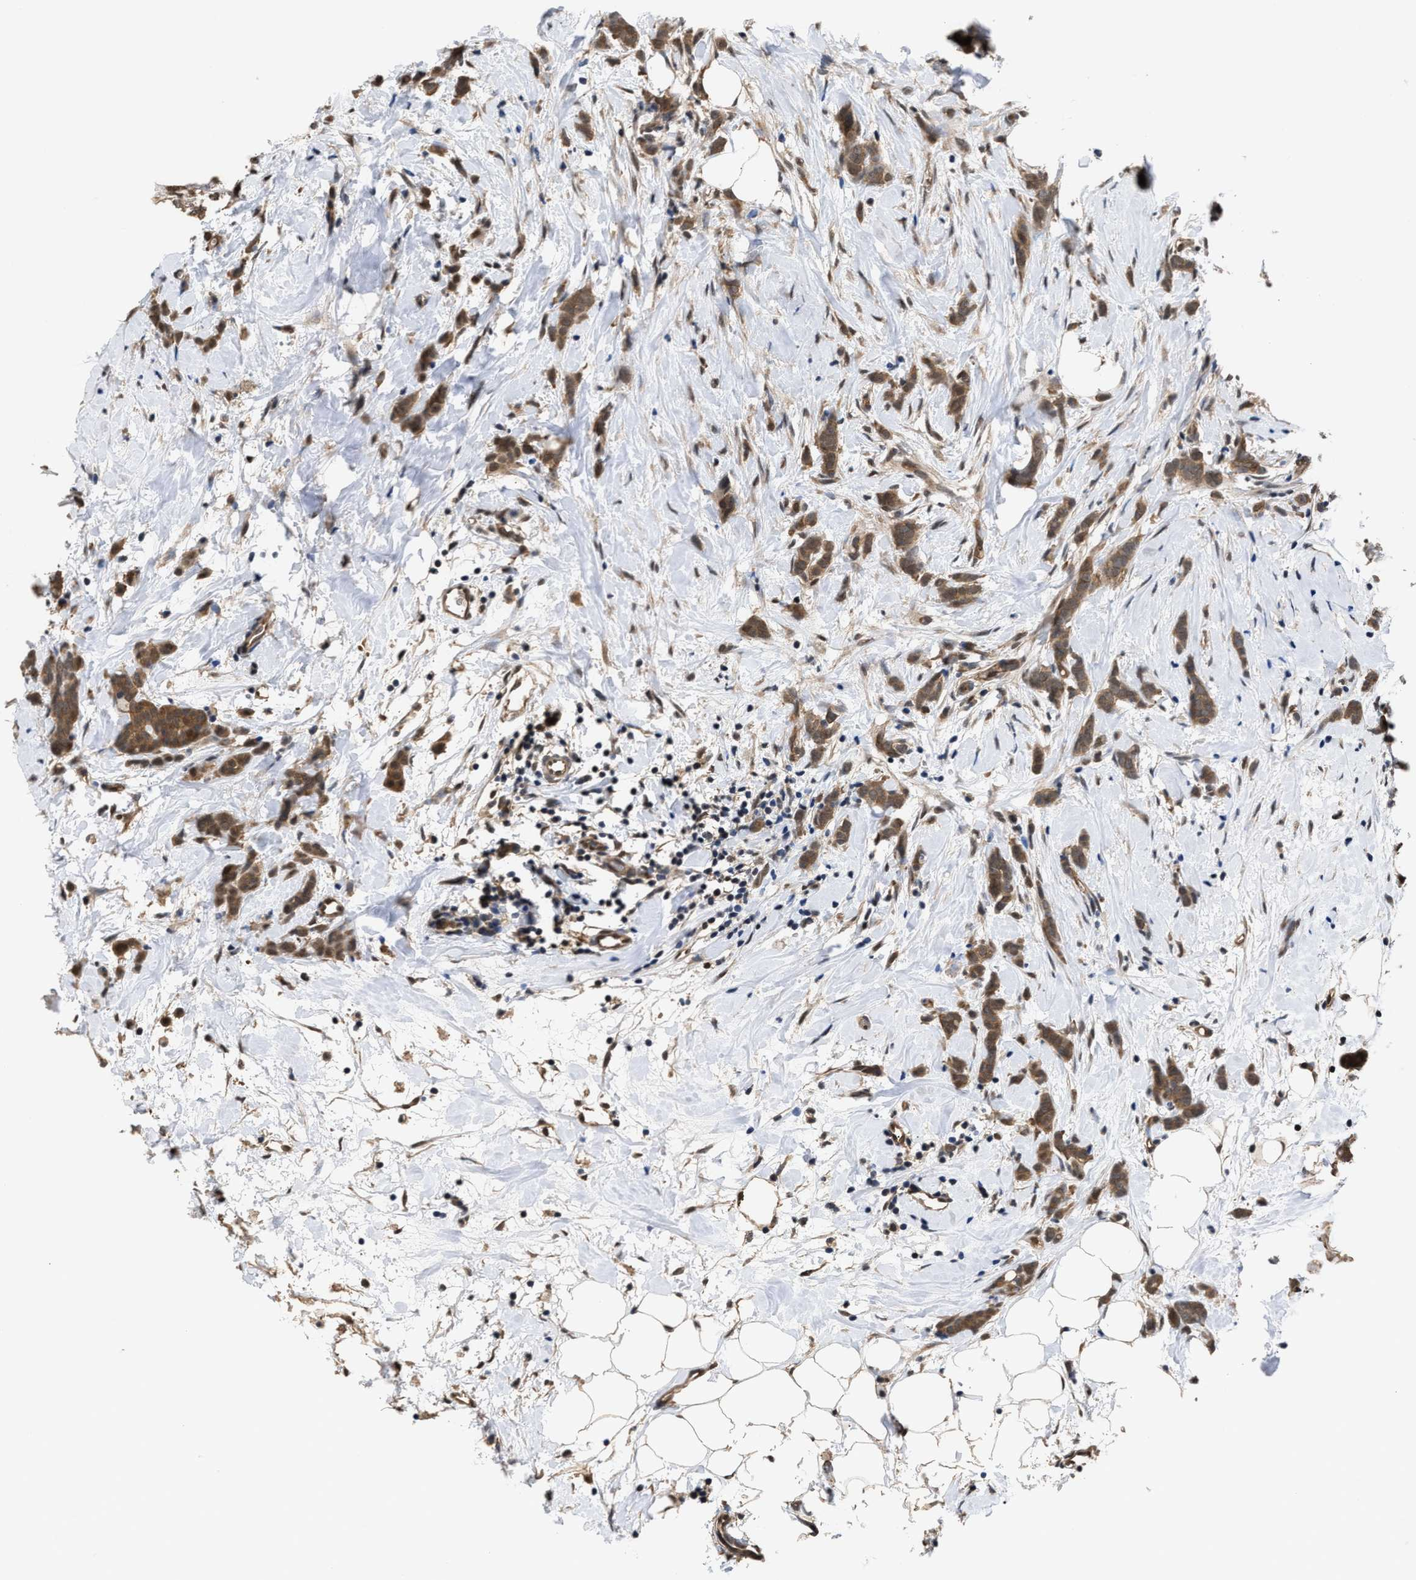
{"staining": {"intensity": "moderate", "quantity": ">75%", "location": "cytoplasmic/membranous"}, "tissue": "breast cancer", "cell_type": "Tumor cells", "image_type": "cancer", "snomed": [{"axis": "morphology", "description": "Lobular carcinoma, in situ"}, {"axis": "morphology", "description": "Lobular carcinoma"}, {"axis": "topography", "description": "Breast"}], "caption": "Protein expression by immunohistochemistry exhibits moderate cytoplasmic/membranous expression in approximately >75% of tumor cells in breast lobular carcinoma in situ. The staining was performed using DAB (3,3'-diaminobenzidine), with brown indicating positive protein expression. Nuclei are stained blue with hematoxylin.", "gene": "SCAI", "patient": {"sex": "female", "age": 41}}